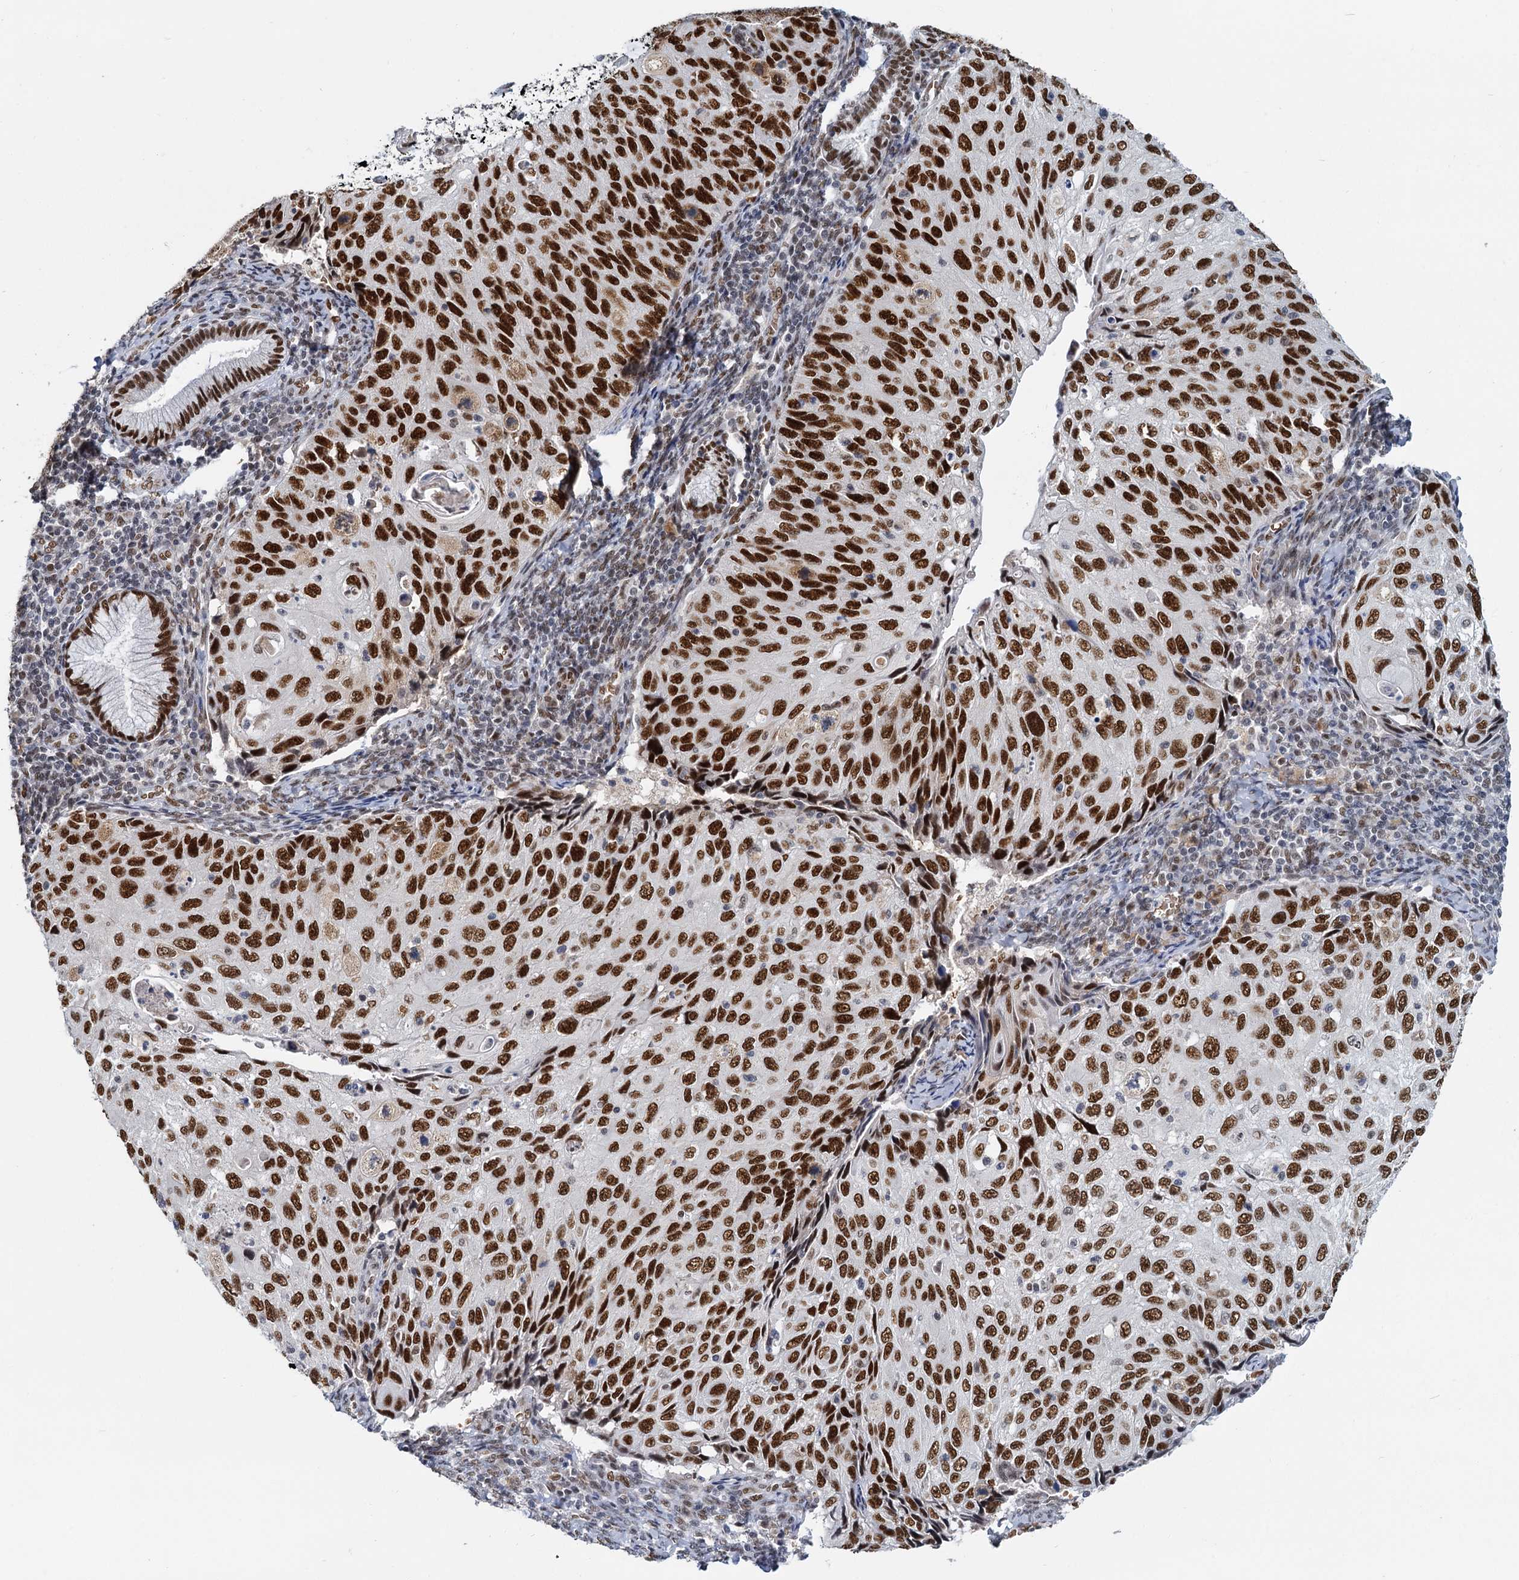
{"staining": {"intensity": "strong", "quantity": ">75%", "location": "nuclear"}, "tissue": "cervical cancer", "cell_type": "Tumor cells", "image_type": "cancer", "snomed": [{"axis": "morphology", "description": "Squamous cell carcinoma, NOS"}, {"axis": "topography", "description": "Cervix"}], "caption": "Approximately >75% of tumor cells in cervical cancer (squamous cell carcinoma) display strong nuclear protein positivity as visualized by brown immunohistochemical staining.", "gene": "RPRD1A", "patient": {"sex": "female", "age": 70}}